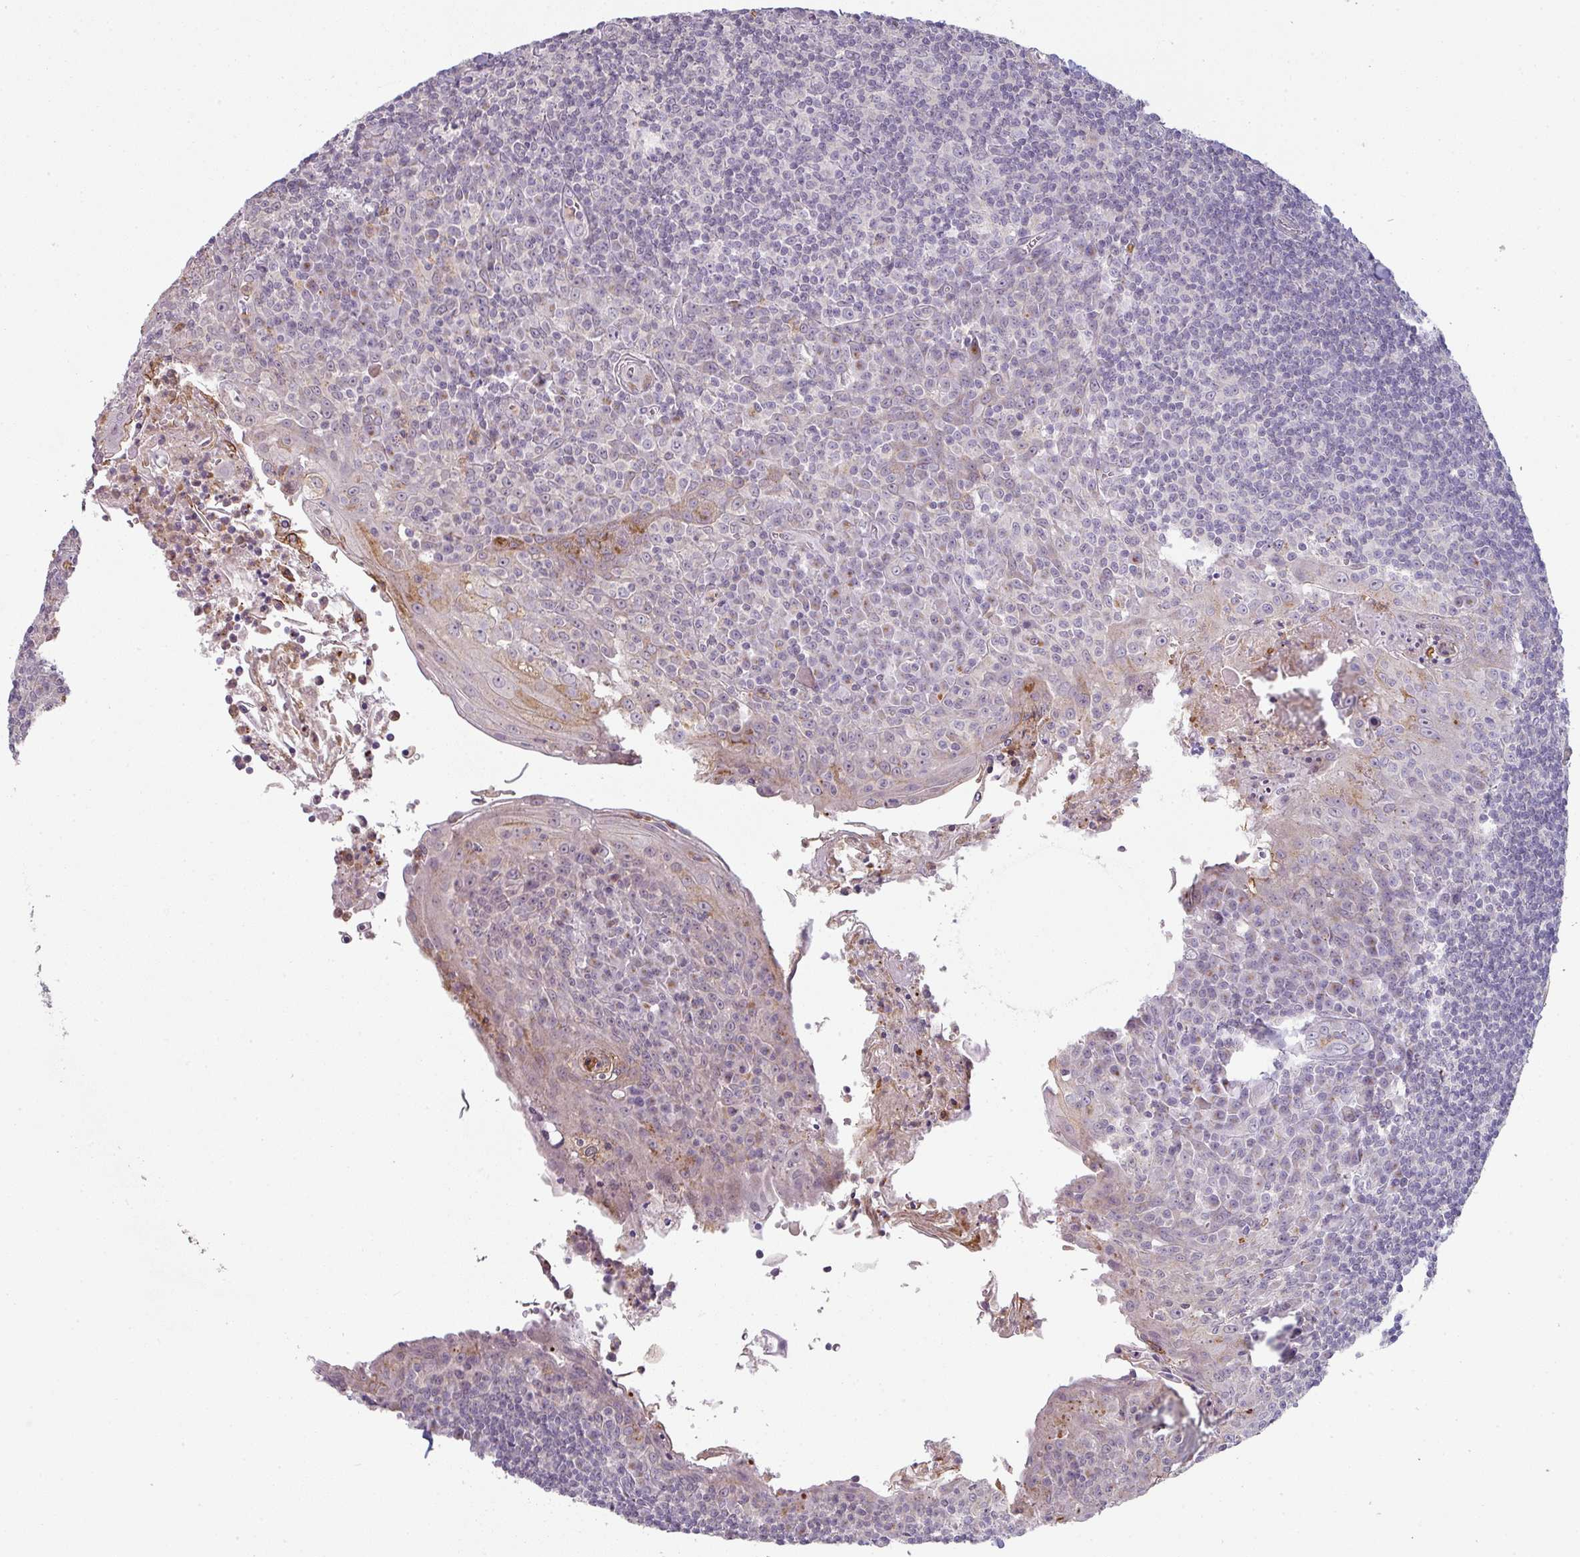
{"staining": {"intensity": "negative", "quantity": "none", "location": "none"}, "tissue": "tonsil", "cell_type": "Germinal center cells", "image_type": "normal", "snomed": [{"axis": "morphology", "description": "Normal tissue, NOS"}, {"axis": "topography", "description": "Tonsil"}], "caption": "Immunohistochemistry of benign tonsil displays no expression in germinal center cells.", "gene": "MAGEC3", "patient": {"sex": "male", "age": 27}}